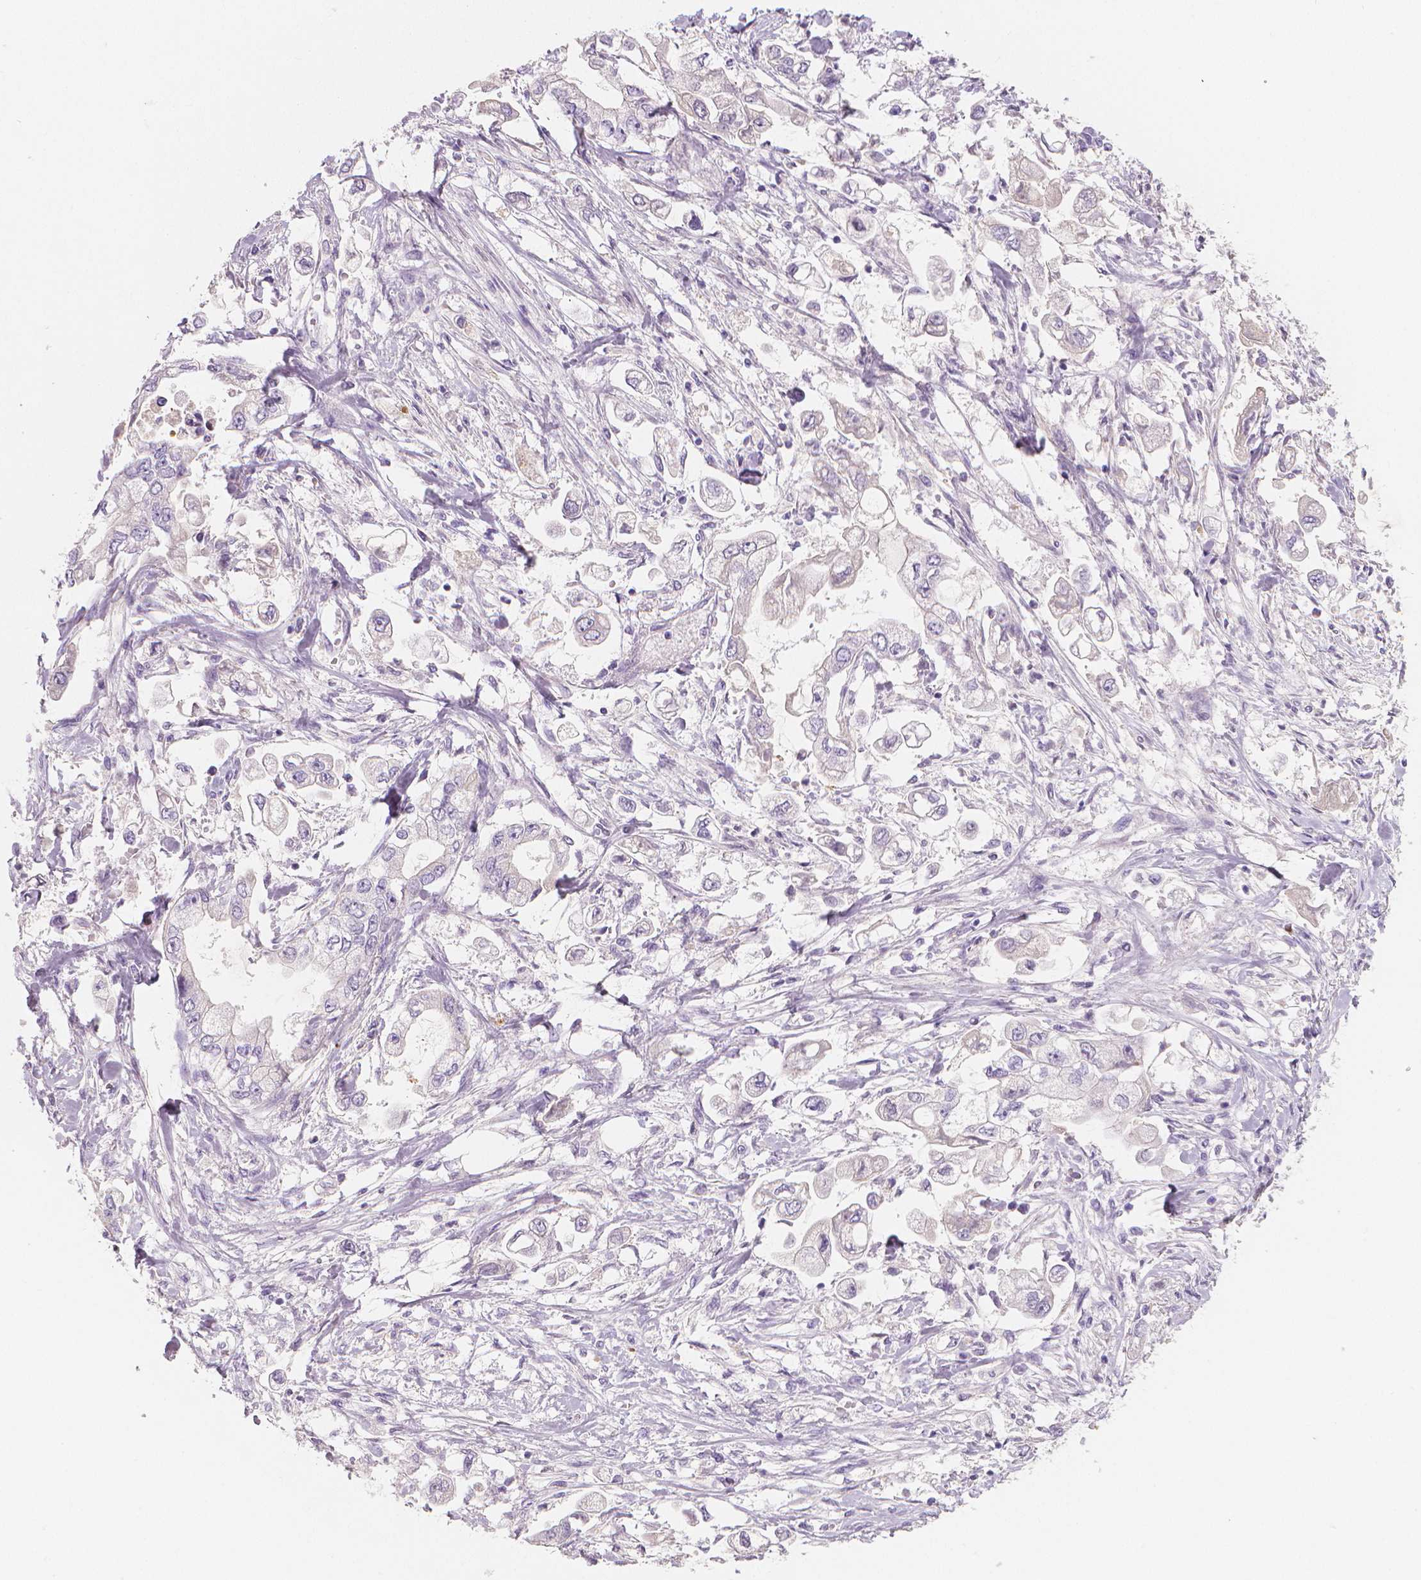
{"staining": {"intensity": "negative", "quantity": "none", "location": "none"}, "tissue": "stomach cancer", "cell_type": "Tumor cells", "image_type": "cancer", "snomed": [{"axis": "morphology", "description": "Adenocarcinoma, NOS"}, {"axis": "topography", "description": "Stomach"}], "caption": "Stomach adenocarcinoma was stained to show a protein in brown. There is no significant staining in tumor cells. (DAB (3,3'-diaminobenzidine) IHC with hematoxylin counter stain).", "gene": "APOA4", "patient": {"sex": "male", "age": 62}}